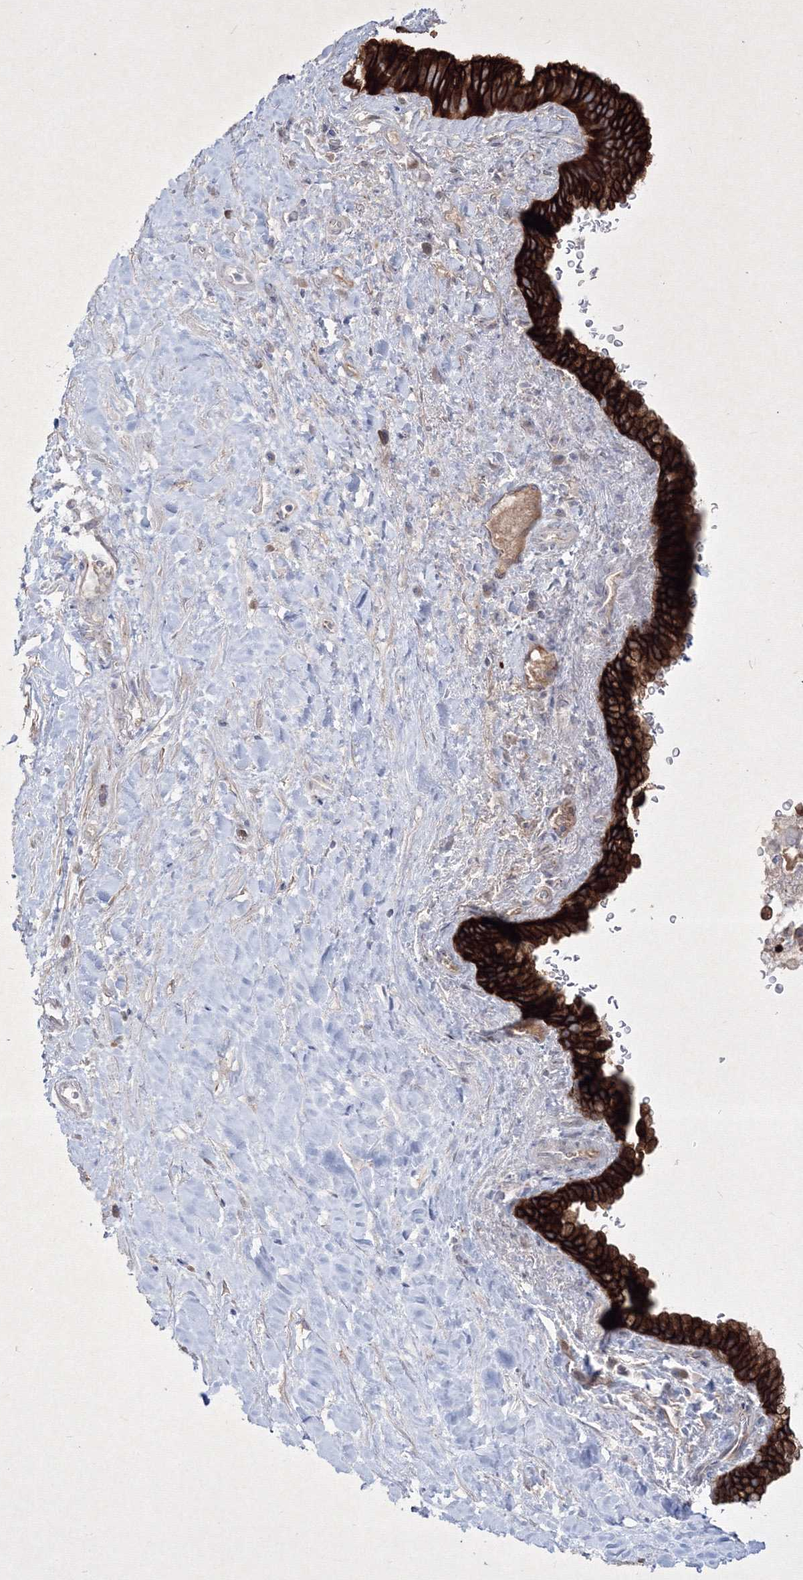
{"staining": {"intensity": "strong", "quantity": ">75%", "location": "cytoplasmic/membranous"}, "tissue": "pancreatic cancer", "cell_type": "Tumor cells", "image_type": "cancer", "snomed": [{"axis": "morphology", "description": "Adenocarcinoma, NOS"}, {"axis": "topography", "description": "Pancreas"}], "caption": "IHC photomicrograph of neoplastic tissue: human pancreatic adenocarcinoma stained using immunohistochemistry shows high levels of strong protein expression localized specifically in the cytoplasmic/membranous of tumor cells, appearing as a cytoplasmic/membranous brown color.", "gene": "TMEM139", "patient": {"sex": "male", "age": 75}}